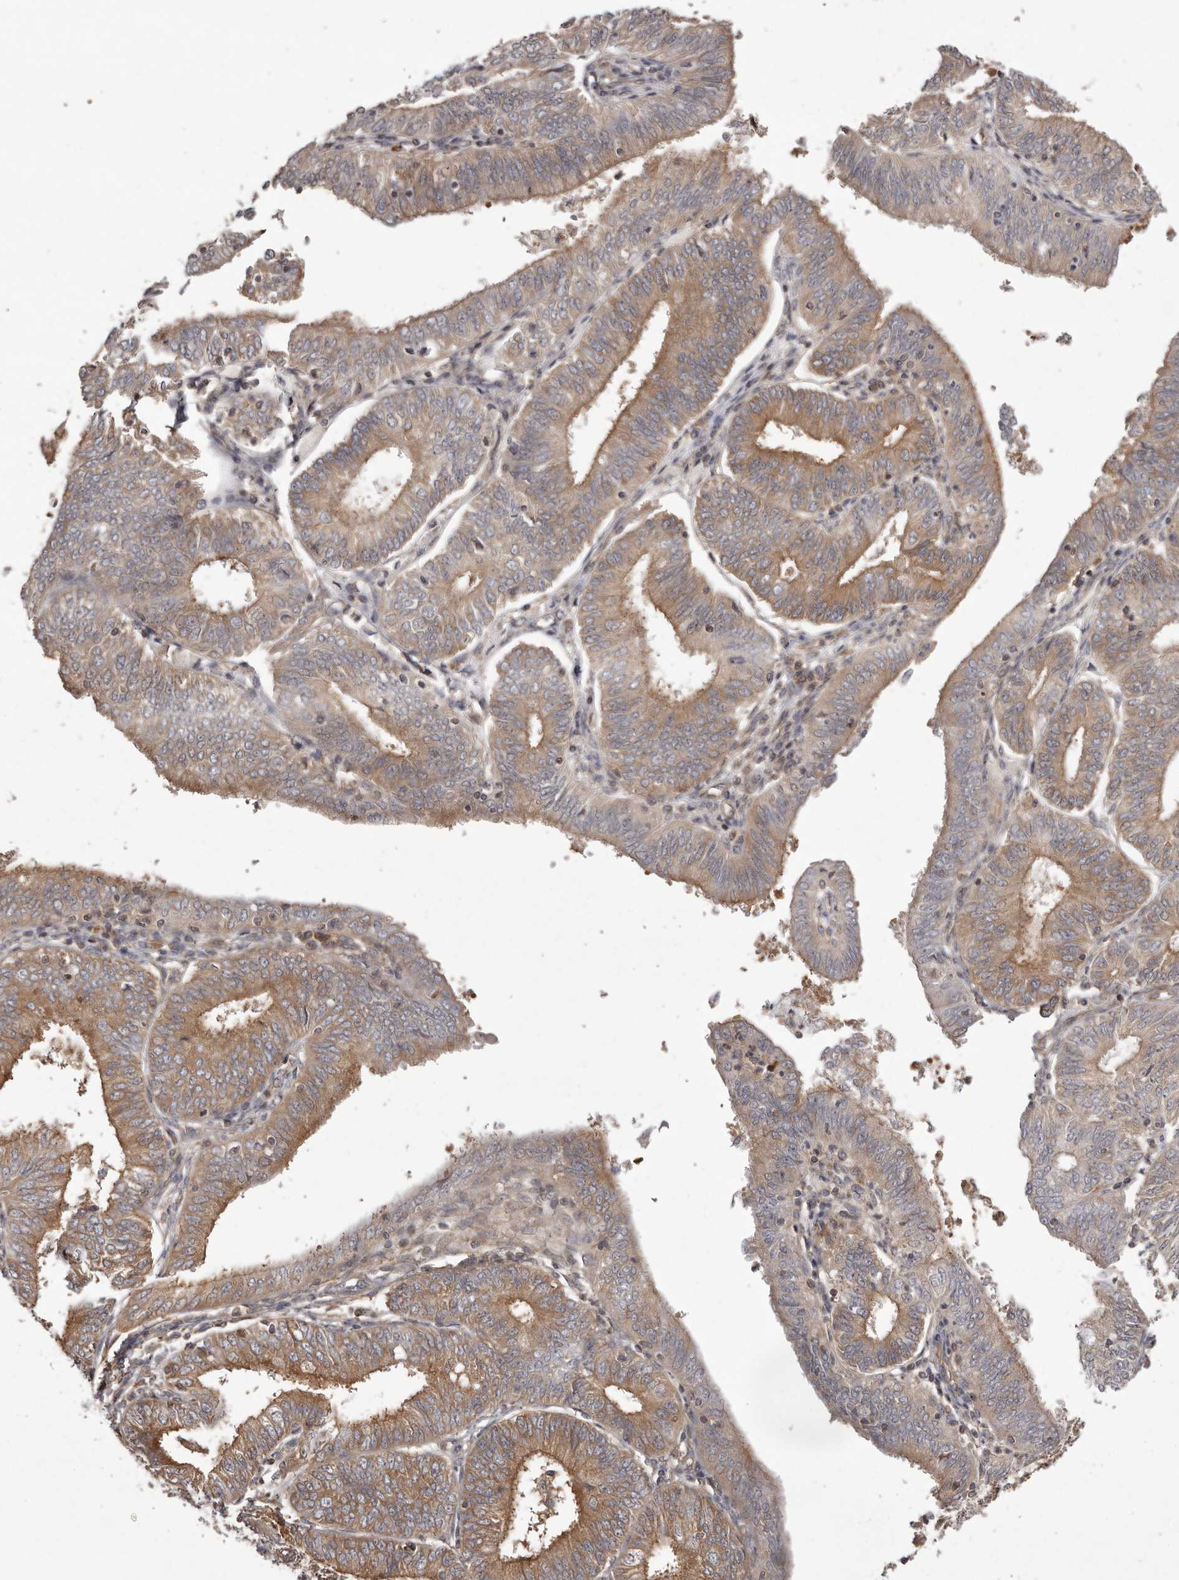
{"staining": {"intensity": "moderate", "quantity": ">75%", "location": "cytoplasmic/membranous"}, "tissue": "endometrial cancer", "cell_type": "Tumor cells", "image_type": "cancer", "snomed": [{"axis": "morphology", "description": "Adenocarcinoma, NOS"}, {"axis": "topography", "description": "Endometrium"}], "caption": "Approximately >75% of tumor cells in endometrial adenocarcinoma exhibit moderate cytoplasmic/membranous protein positivity as visualized by brown immunohistochemical staining.", "gene": "NFKBIA", "patient": {"sex": "female", "age": 51}}